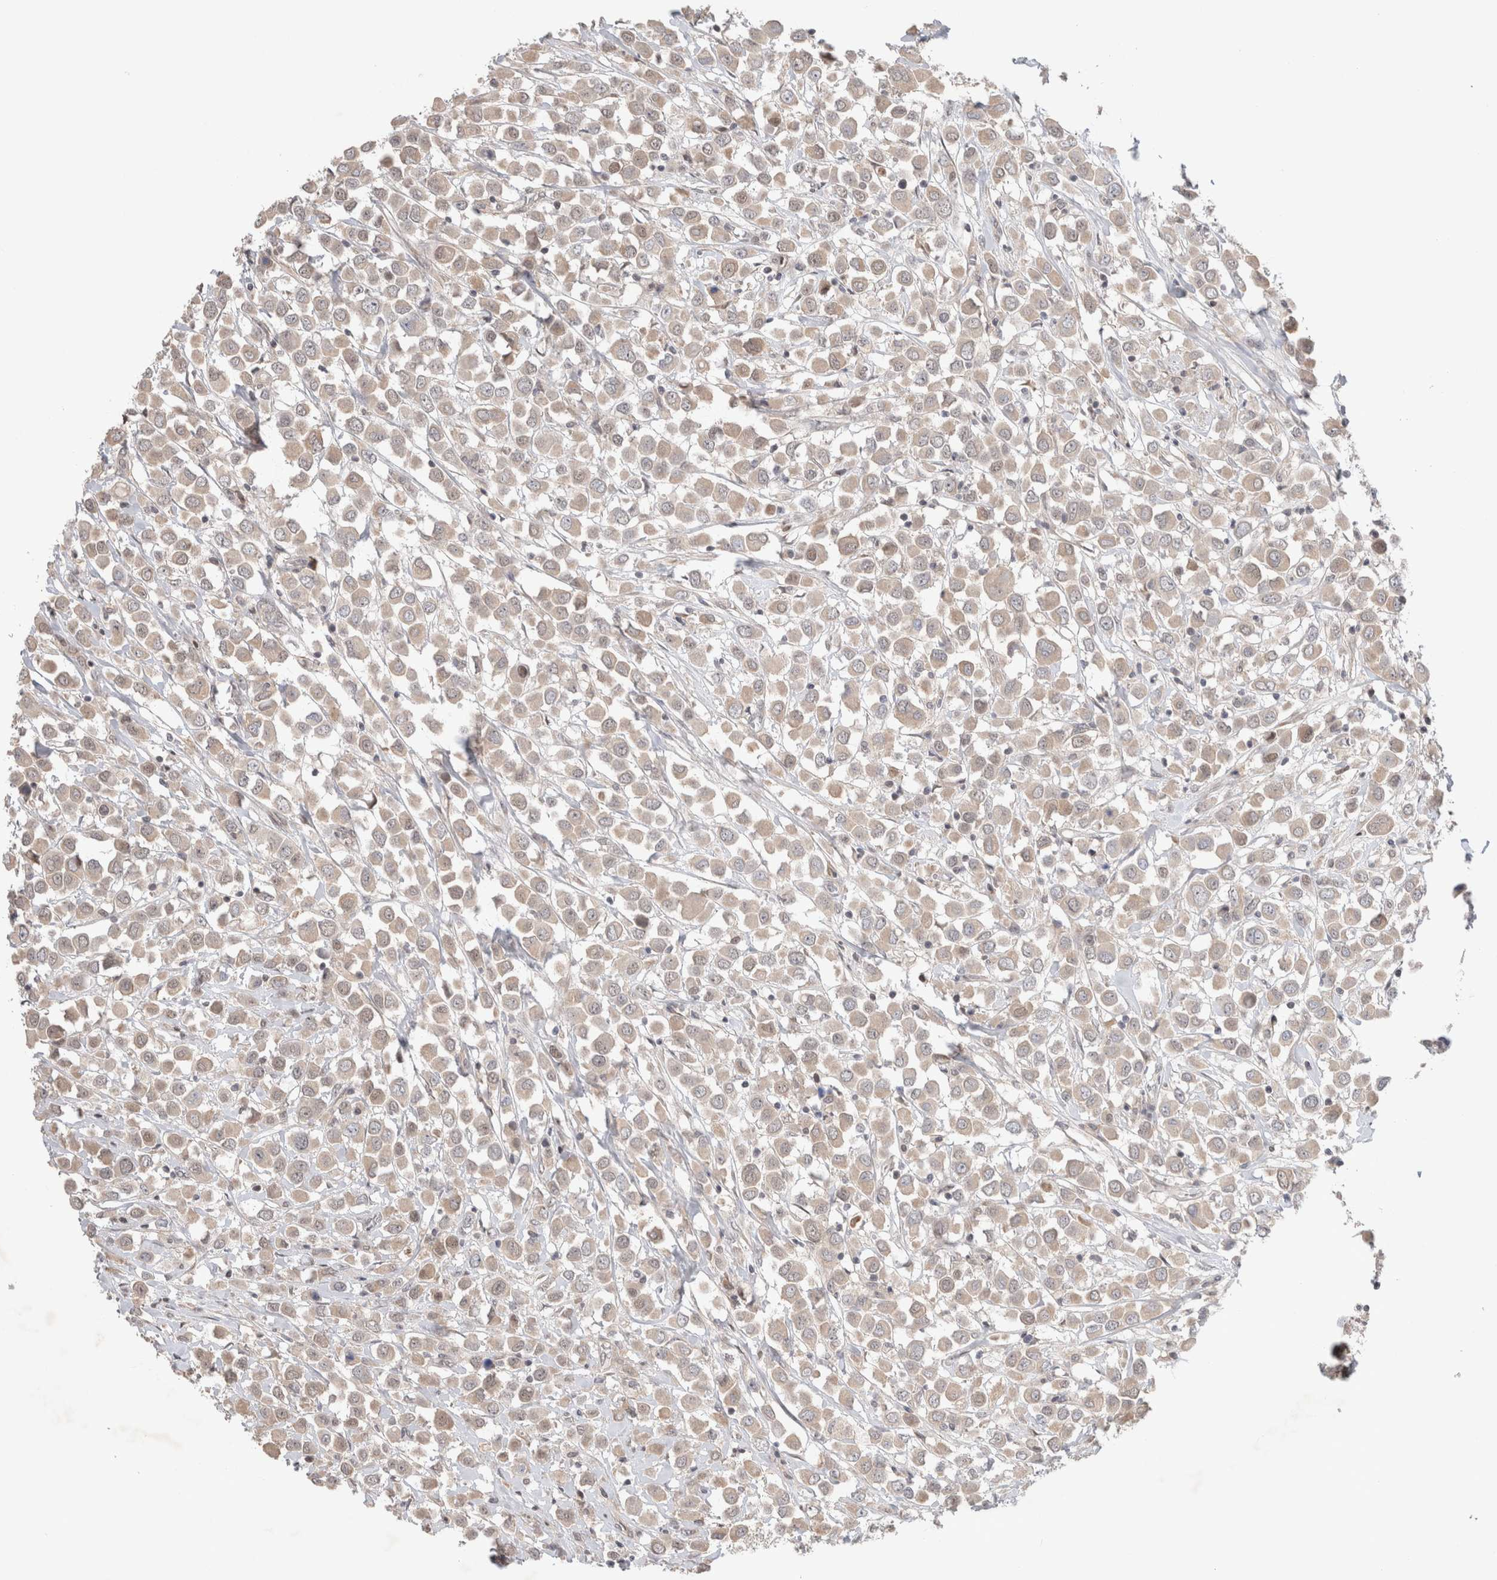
{"staining": {"intensity": "weak", "quantity": ">75%", "location": "cytoplasmic/membranous"}, "tissue": "breast cancer", "cell_type": "Tumor cells", "image_type": "cancer", "snomed": [{"axis": "morphology", "description": "Duct carcinoma"}, {"axis": "topography", "description": "Breast"}], "caption": "An image of breast intraductal carcinoma stained for a protein demonstrates weak cytoplasmic/membranous brown staining in tumor cells.", "gene": "SYDE2", "patient": {"sex": "female", "age": 61}}